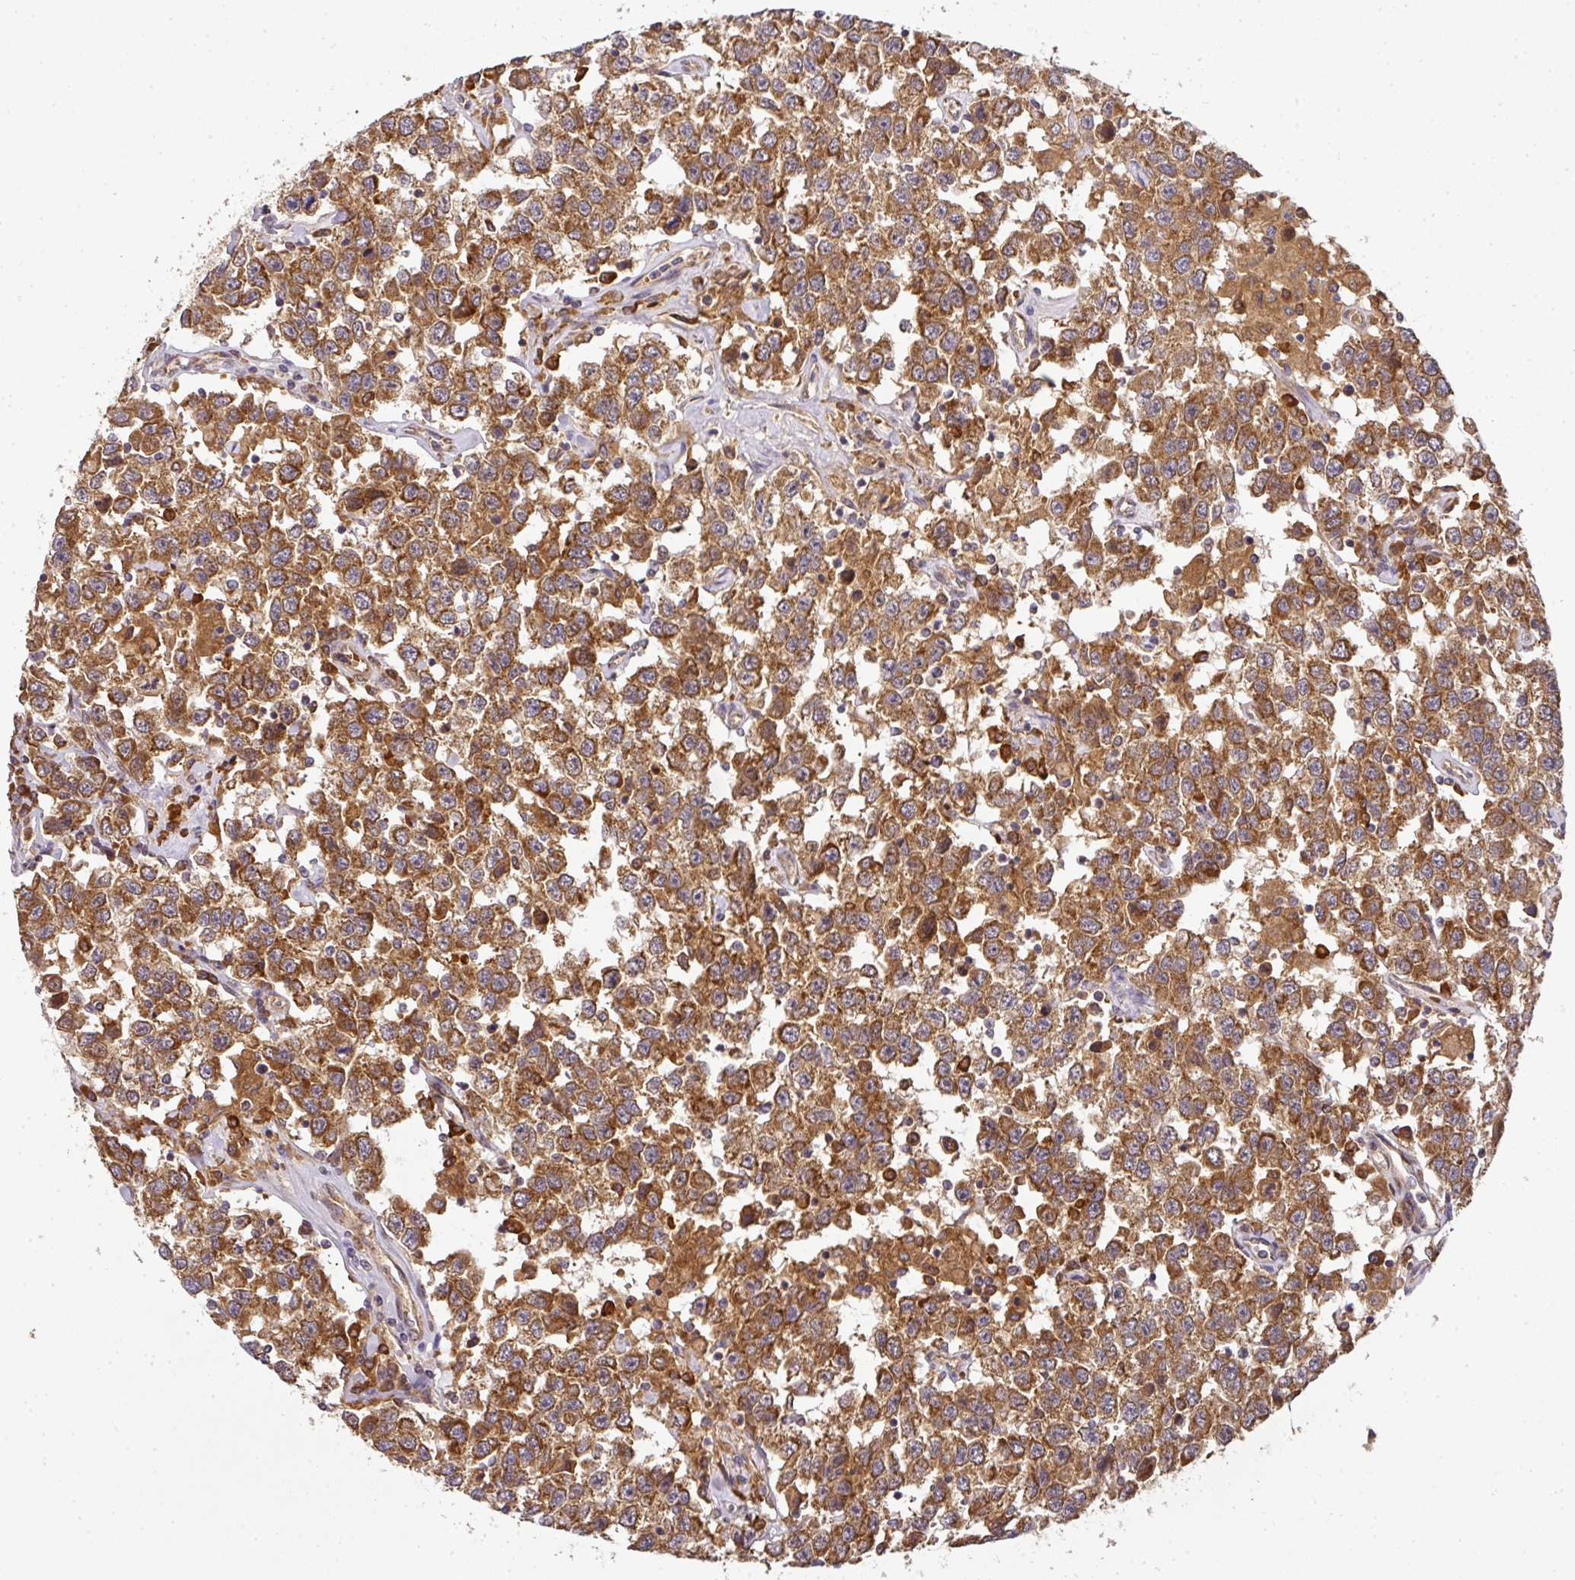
{"staining": {"intensity": "strong", "quantity": ">75%", "location": "cytoplasmic/membranous"}, "tissue": "testis cancer", "cell_type": "Tumor cells", "image_type": "cancer", "snomed": [{"axis": "morphology", "description": "Seminoma, NOS"}, {"axis": "topography", "description": "Testis"}], "caption": "Immunohistochemistry (DAB (3,3'-diaminobenzidine)) staining of seminoma (testis) displays strong cytoplasmic/membranous protein expression in approximately >75% of tumor cells.", "gene": "MALSU1", "patient": {"sex": "male", "age": 41}}